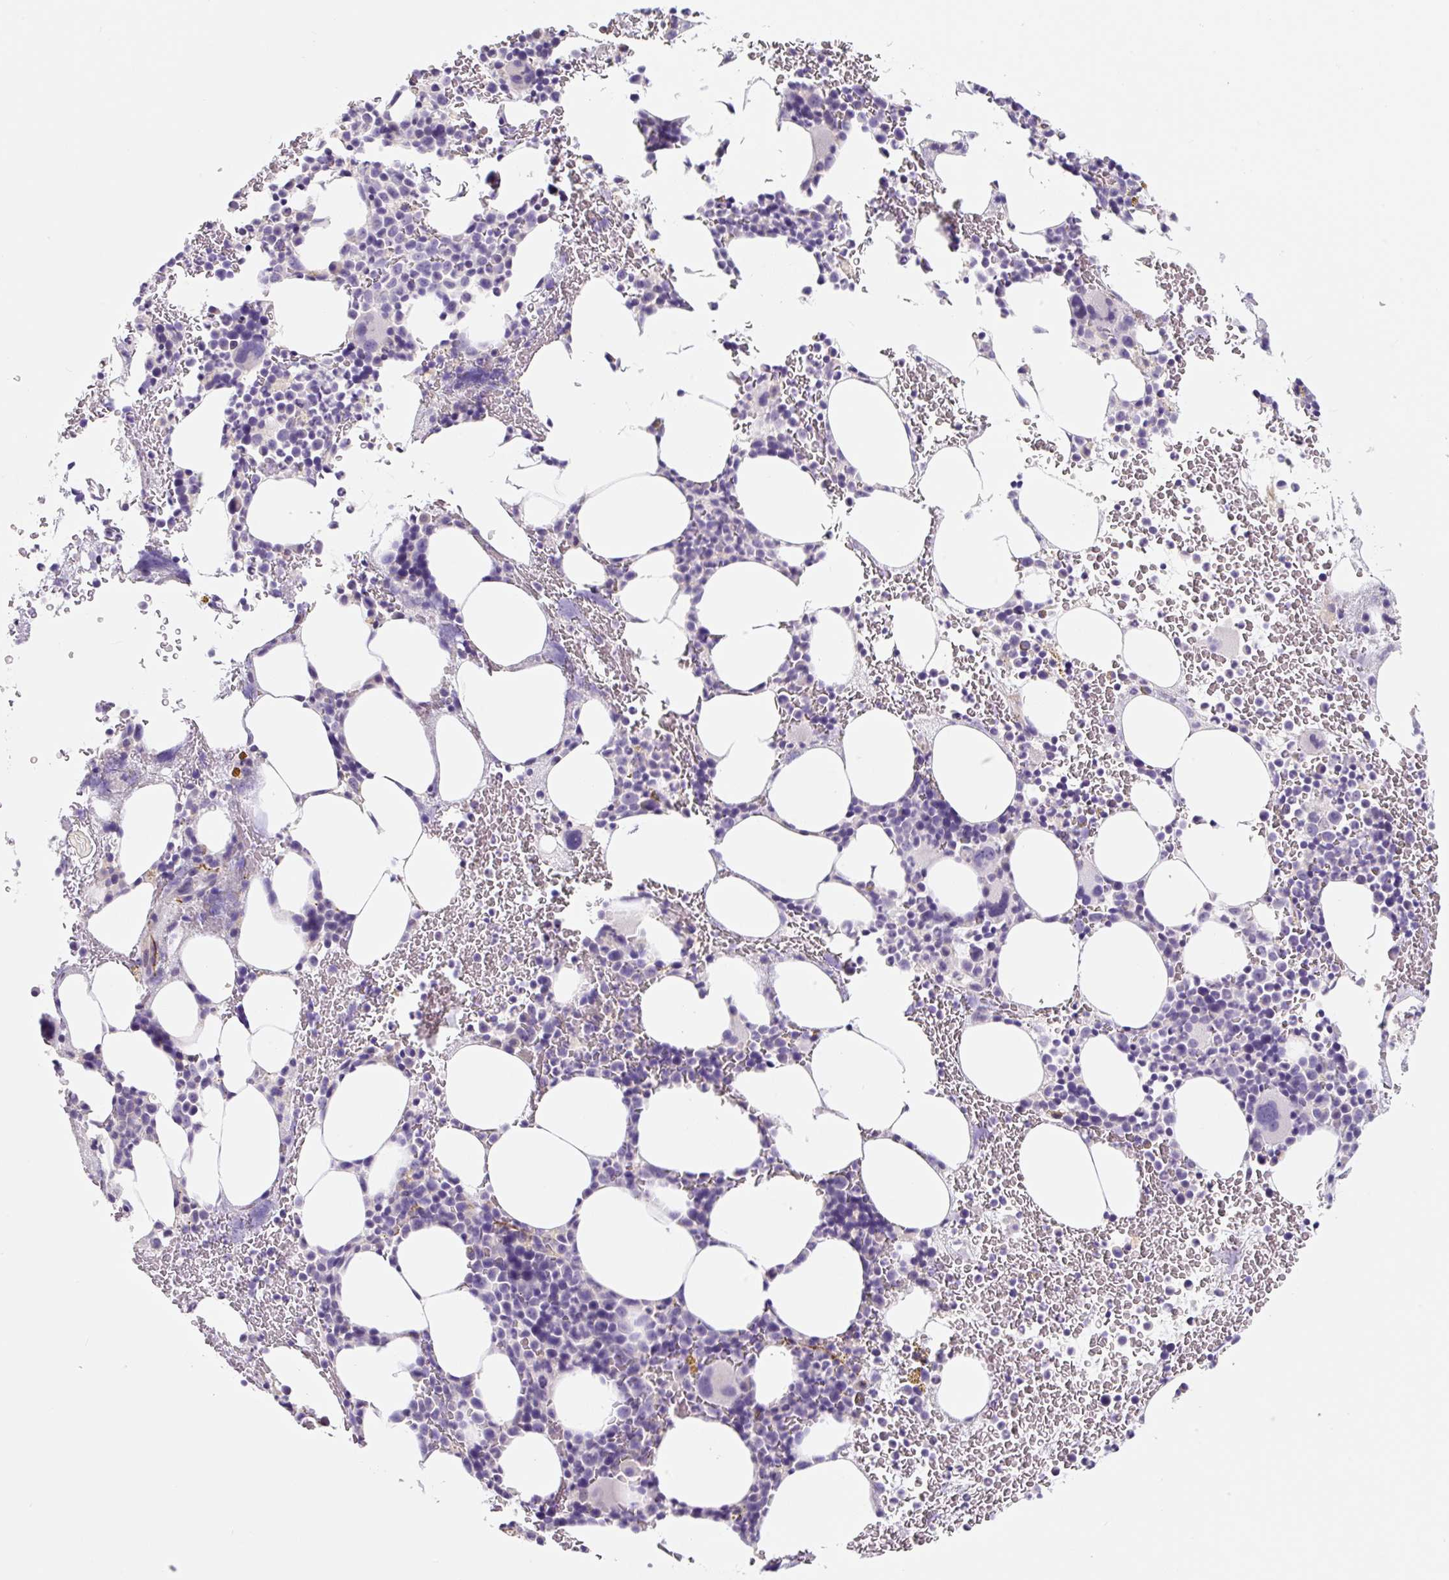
{"staining": {"intensity": "negative", "quantity": "none", "location": "none"}, "tissue": "bone marrow", "cell_type": "Hematopoietic cells", "image_type": "normal", "snomed": [{"axis": "morphology", "description": "Normal tissue, NOS"}, {"axis": "topography", "description": "Bone marrow"}], "caption": "High power microscopy histopathology image of an immunohistochemistry histopathology image of normal bone marrow, revealing no significant positivity in hematopoietic cells.", "gene": "SYP", "patient": {"sex": "male", "age": 62}}